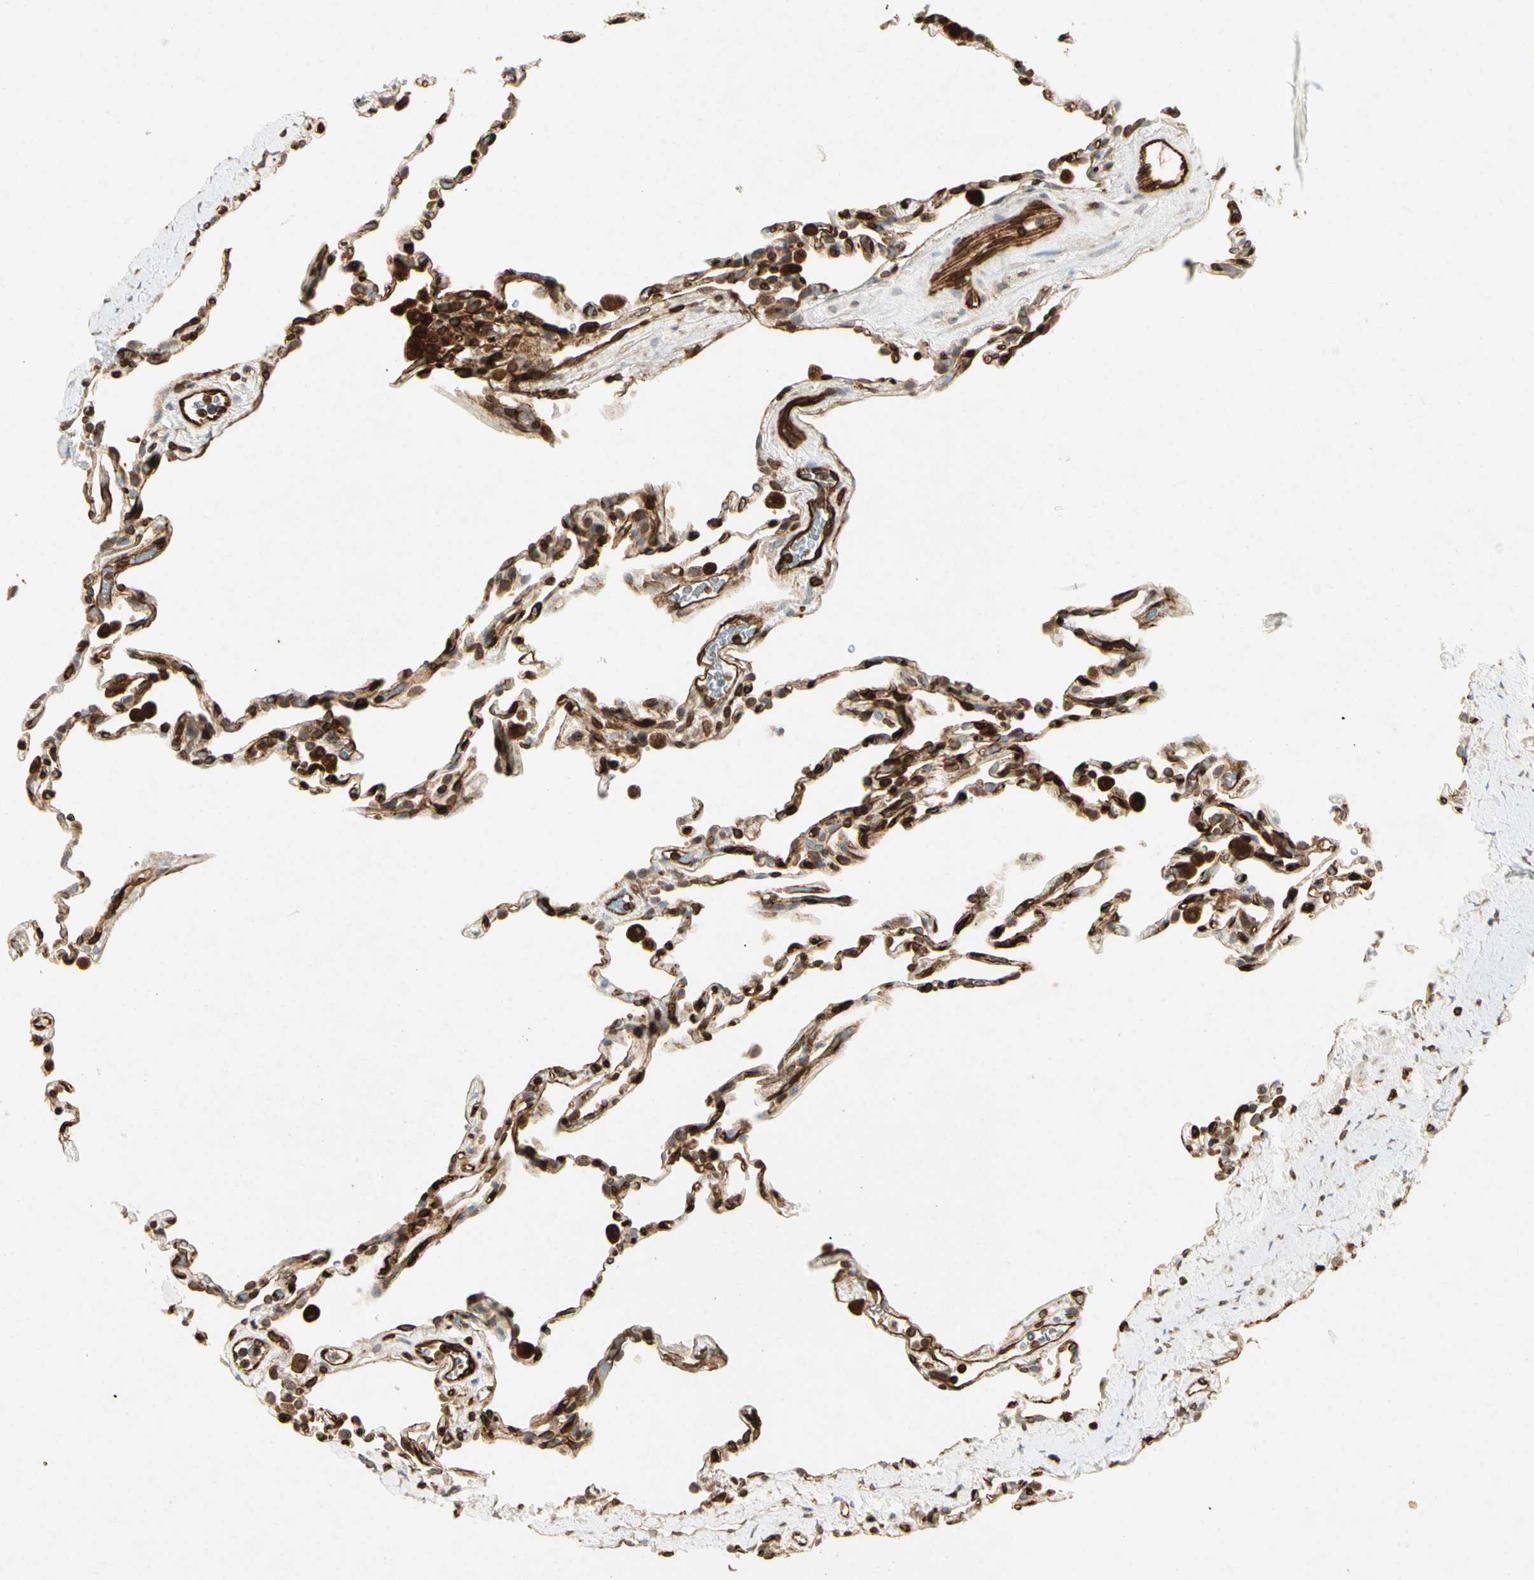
{"staining": {"intensity": "strong", "quantity": ">75%", "location": "cytoplasmic/membranous"}, "tissue": "lung", "cell_type": "Alveolar cells", "image_type": "normal", "snomed": [{"axis": "morphology", "description": "Normal tissue, NOS"}, {"axis": "topography", "description": "Lung"}], "caption": "This is a micrograph of IHC staining of benign lung, which shows strong staining in the cytoplasmic/membranous of alveolar cells.", "gene": "TAPBP", "patient": {"sex": "male", "age": 59}}